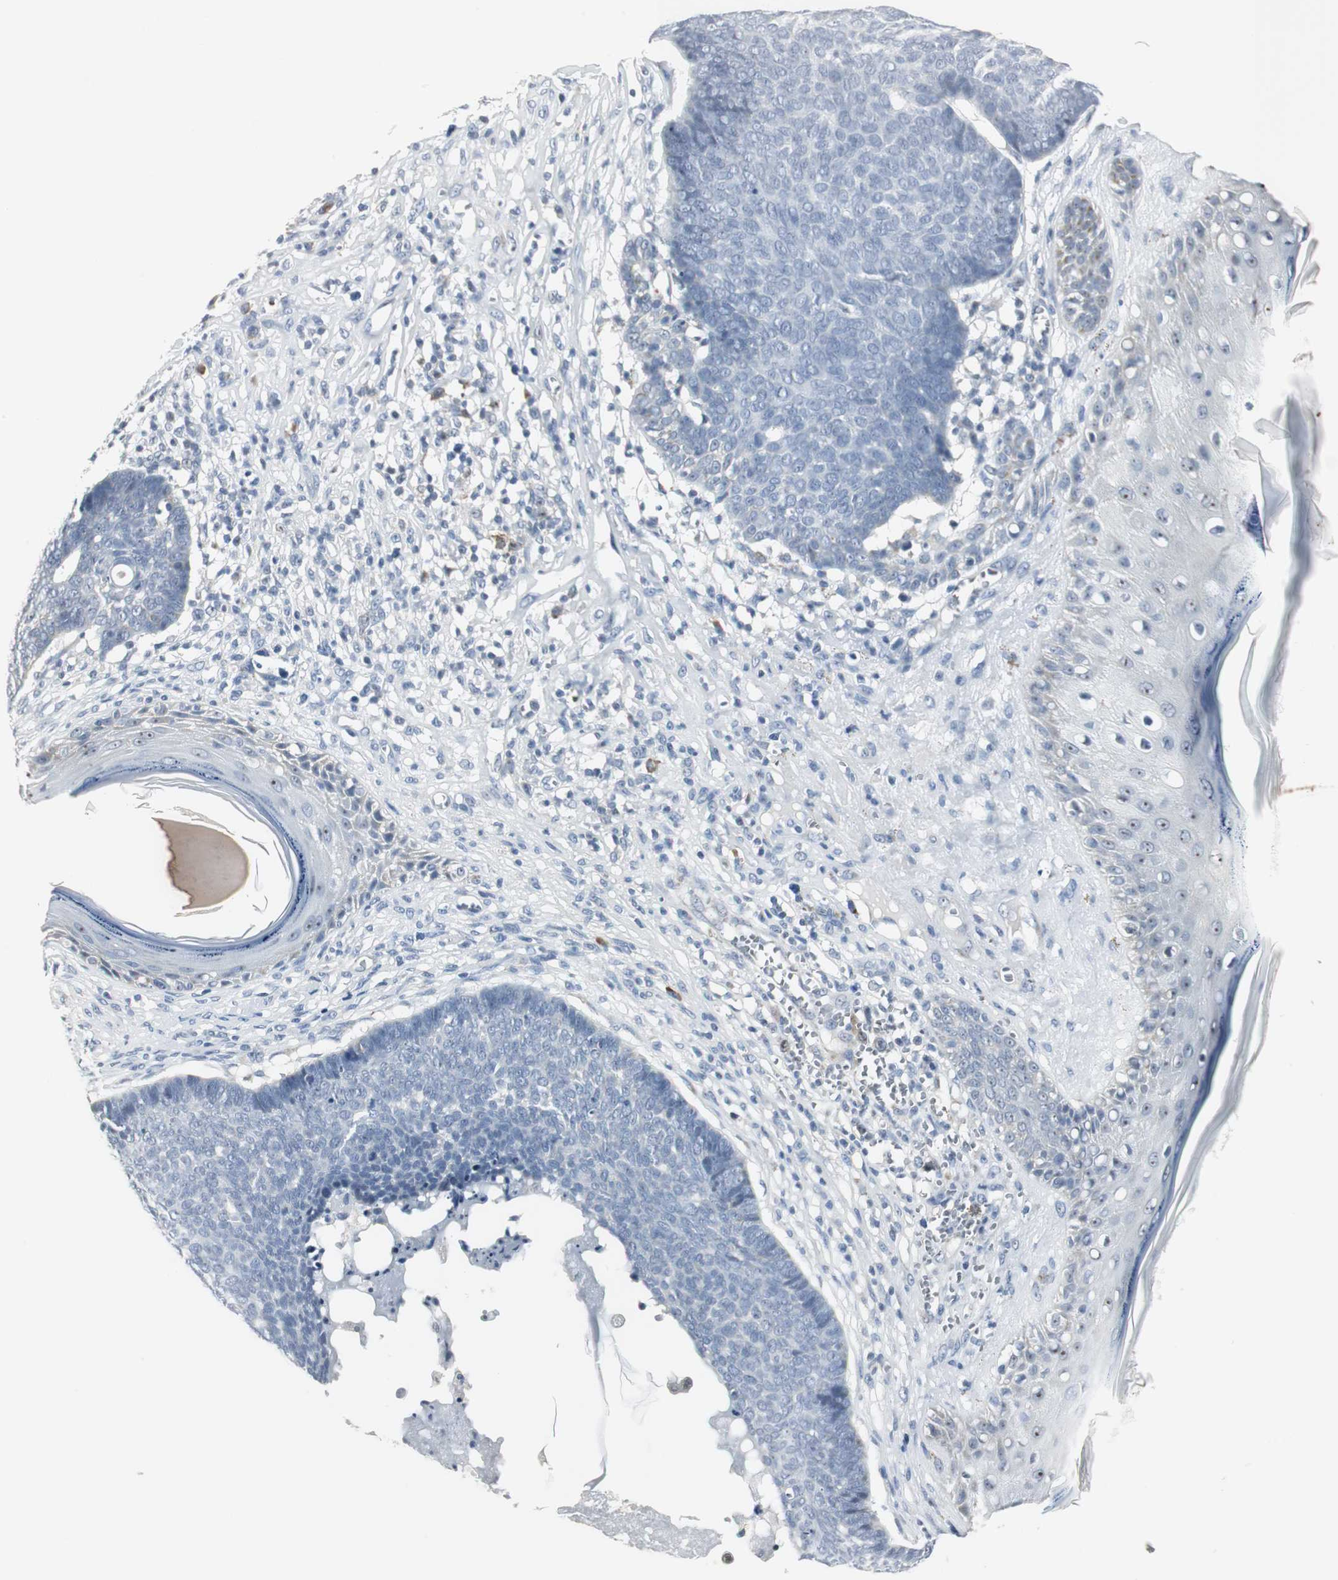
{"staining": {"intensity": "negative", "quantity": "none", "location": "none"}, "tissue": "skin cancer", "cell_type": "Tumor cells", "image_type": "cancer", "snomed": [{"axis": "morphology", "description": "Basal cell carcinoma"}, {"axis": "topography", "description": "Skin"}], "caption": "Immunohistochemistry (IHC) image of neoplastic tissue: human skin basal cell carcinoma stained with DAB displays no significant protein staining in tumor cells. (IHC, brightfield microscopy, high magnification).", "gene": "CCT5", "patient": {"sex": "male", "age": 84}}